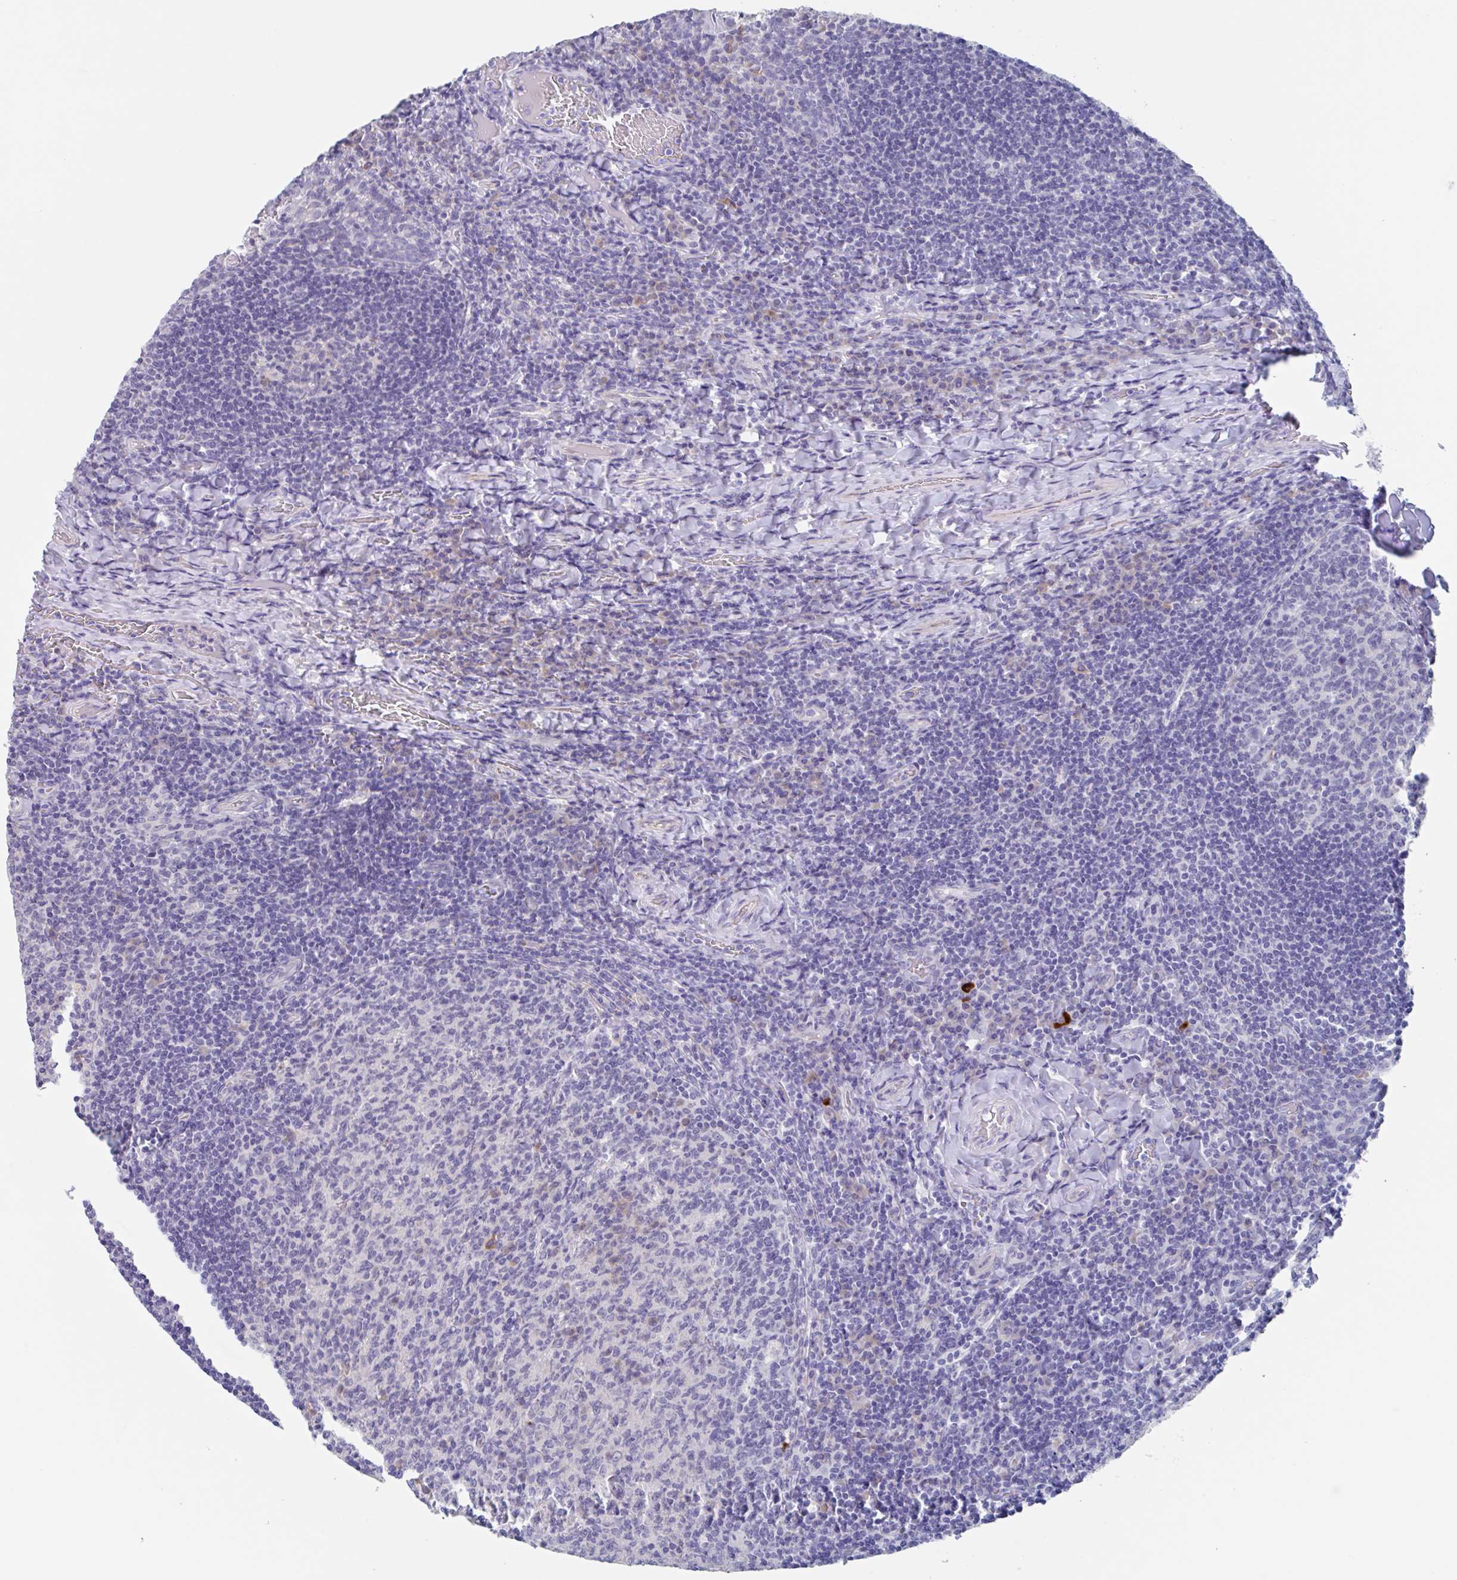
{"staining": {"intensity": "negative", "quantity": "none", "location": "none"}, "tissue": "tonsil", "cell_type": "Germinal center cells", "image_type": "normal", "snomed": [{"axis": "morphology", "description": "Normal tissue, NOS"}, {"axis": "topography", "description": "Tonsil"}], "caption": "Germinal center cells are negative for protein expression in unremarkable human tonsil. The staining was performed using DAB (3,3'-diaminobenzidine) to visualize the protein expression in brown, while the nuclei were stained in blue with hematoxylin (Magnification: 20x).", "gene": "NOXRED1", "patient": {"sex": "female", "age": 10}}